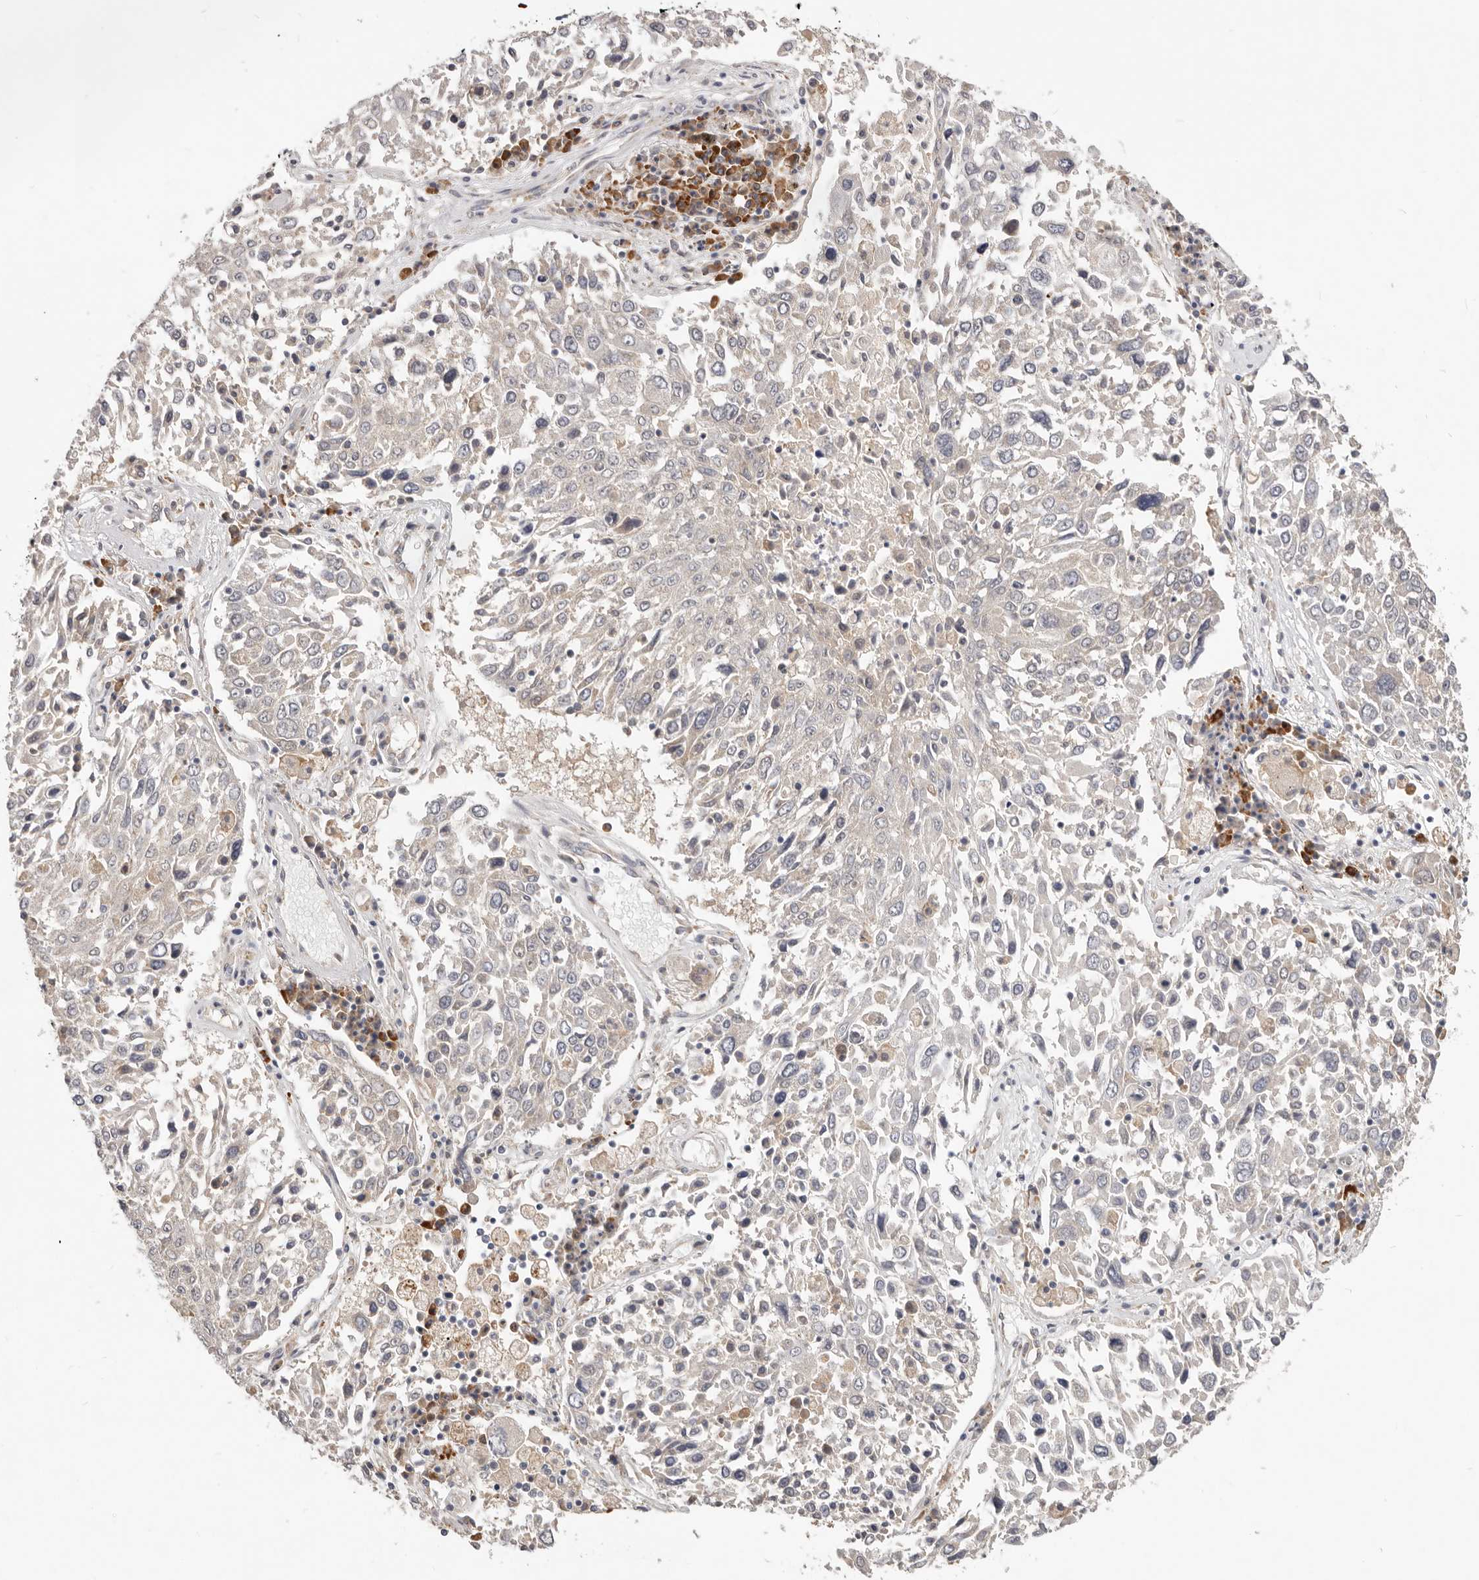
{"staining": {"intensity": "negative", "quantity": "none", "location": "none"}, "tissue": "lung cancer", "cell_type": "Tumor cells", "image_type": "cancer", "snomed": [{"axis": "morphology", "description": "Squamous cell carcinoma, NOS"}, {"axis": "topography", "description": "Lung"}], "caption": "IHC photomicrograph of lung squamous cell carcinoma stained for a protein (brown), which reveals no positivity in tumor cells. (Immunohistochemistry (ihc), brightfield microscopy, high magnification).", "gene": "WDR77", "patient": {"sex": "male", "age": 65}}